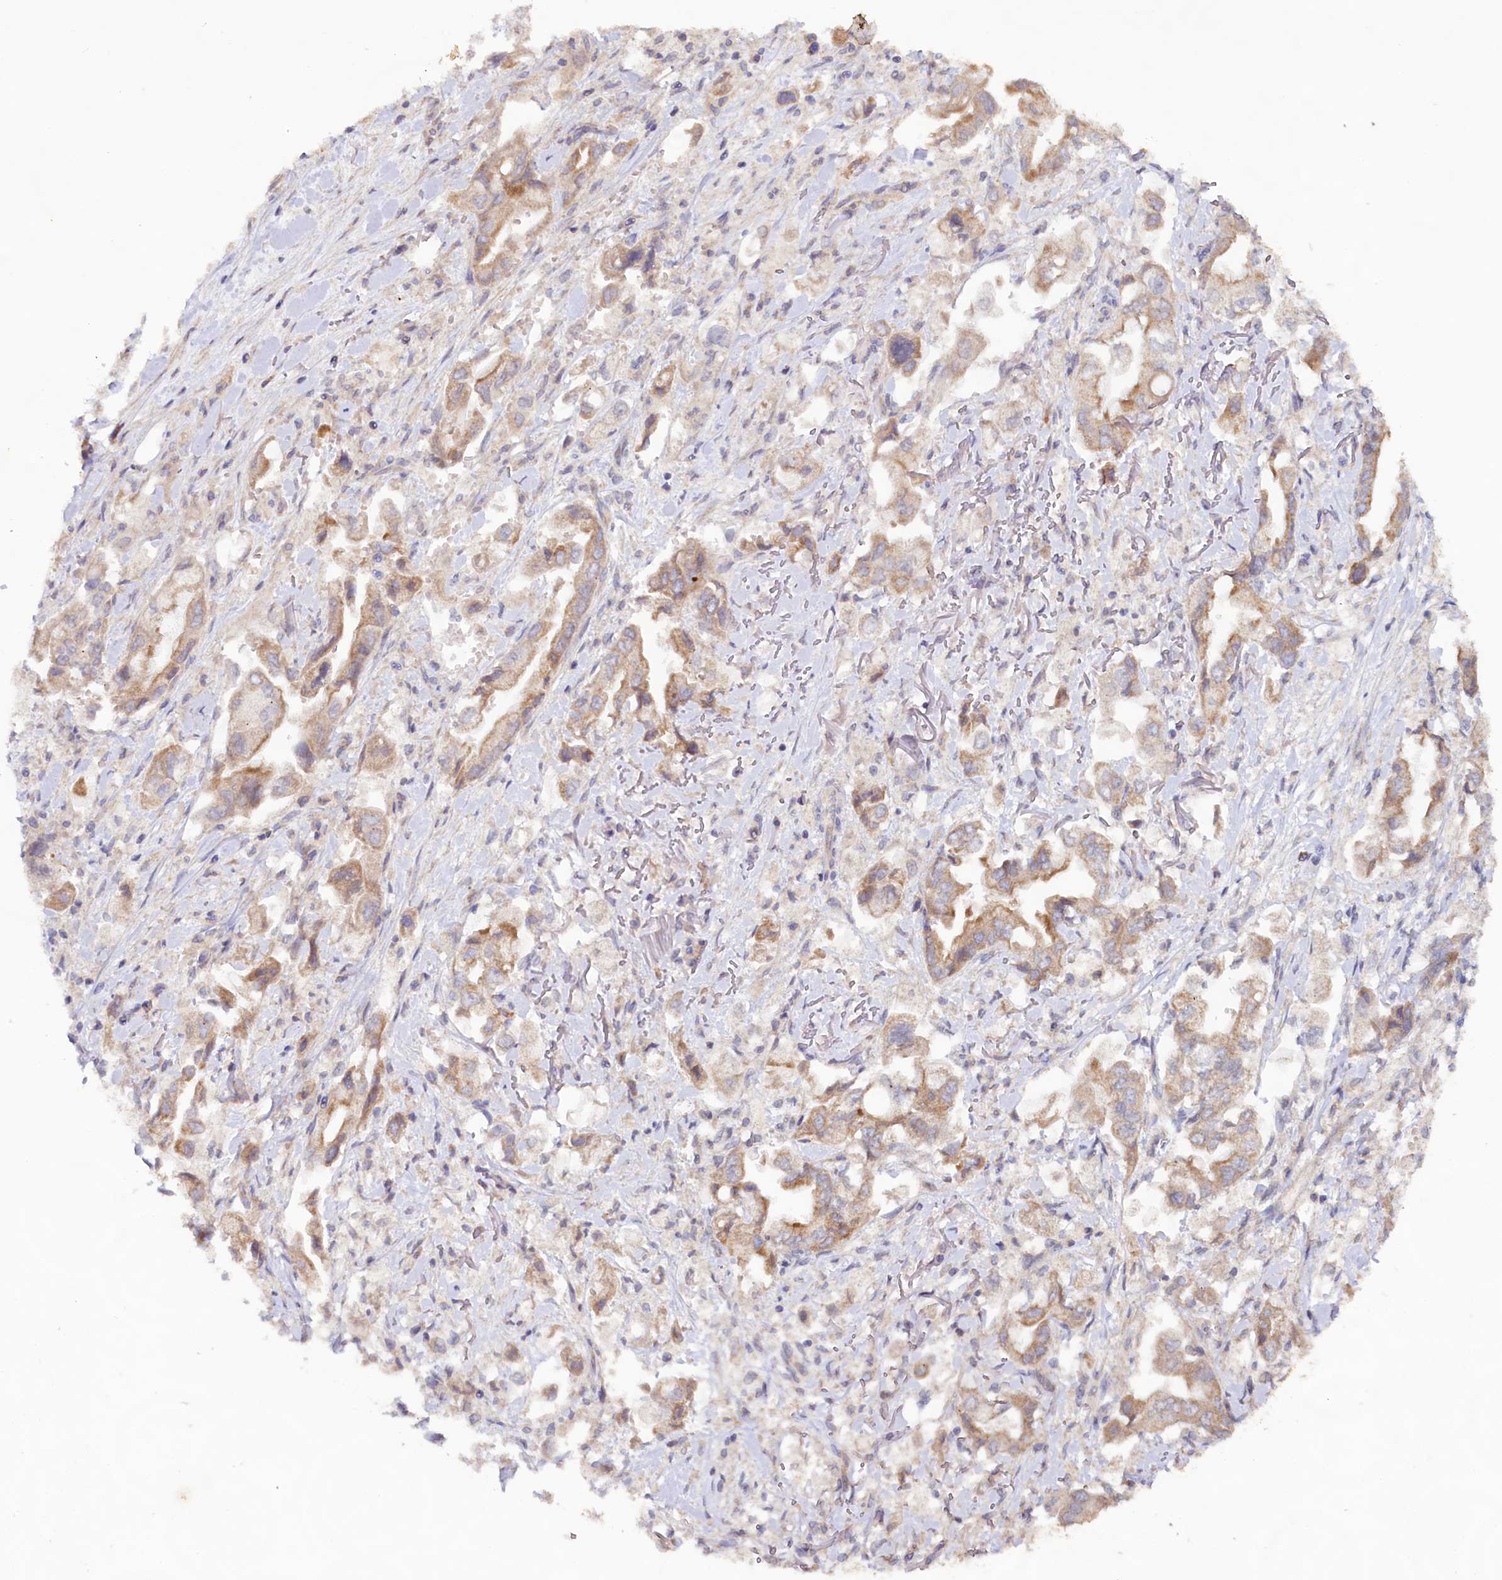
{"staining": {"intensity": "moderate", "quantity": "<25%", "location": "cytoplasmic/membranous"}, "tissue": "stomach cancer", "cell_type": "Tumor cells", "image_type": "cancer", "snomed": [{"axis": "morphology", "description": "Adenocarcinoma, NOS"}, {"axis": "topography", "description": "Stomach"}], "caption": "Human stomach cancer stained with a protein marker shows moderate staining in tumor cells.", "gene": "FUNDC1", "patient": {"sex": "male", "age": 62}}